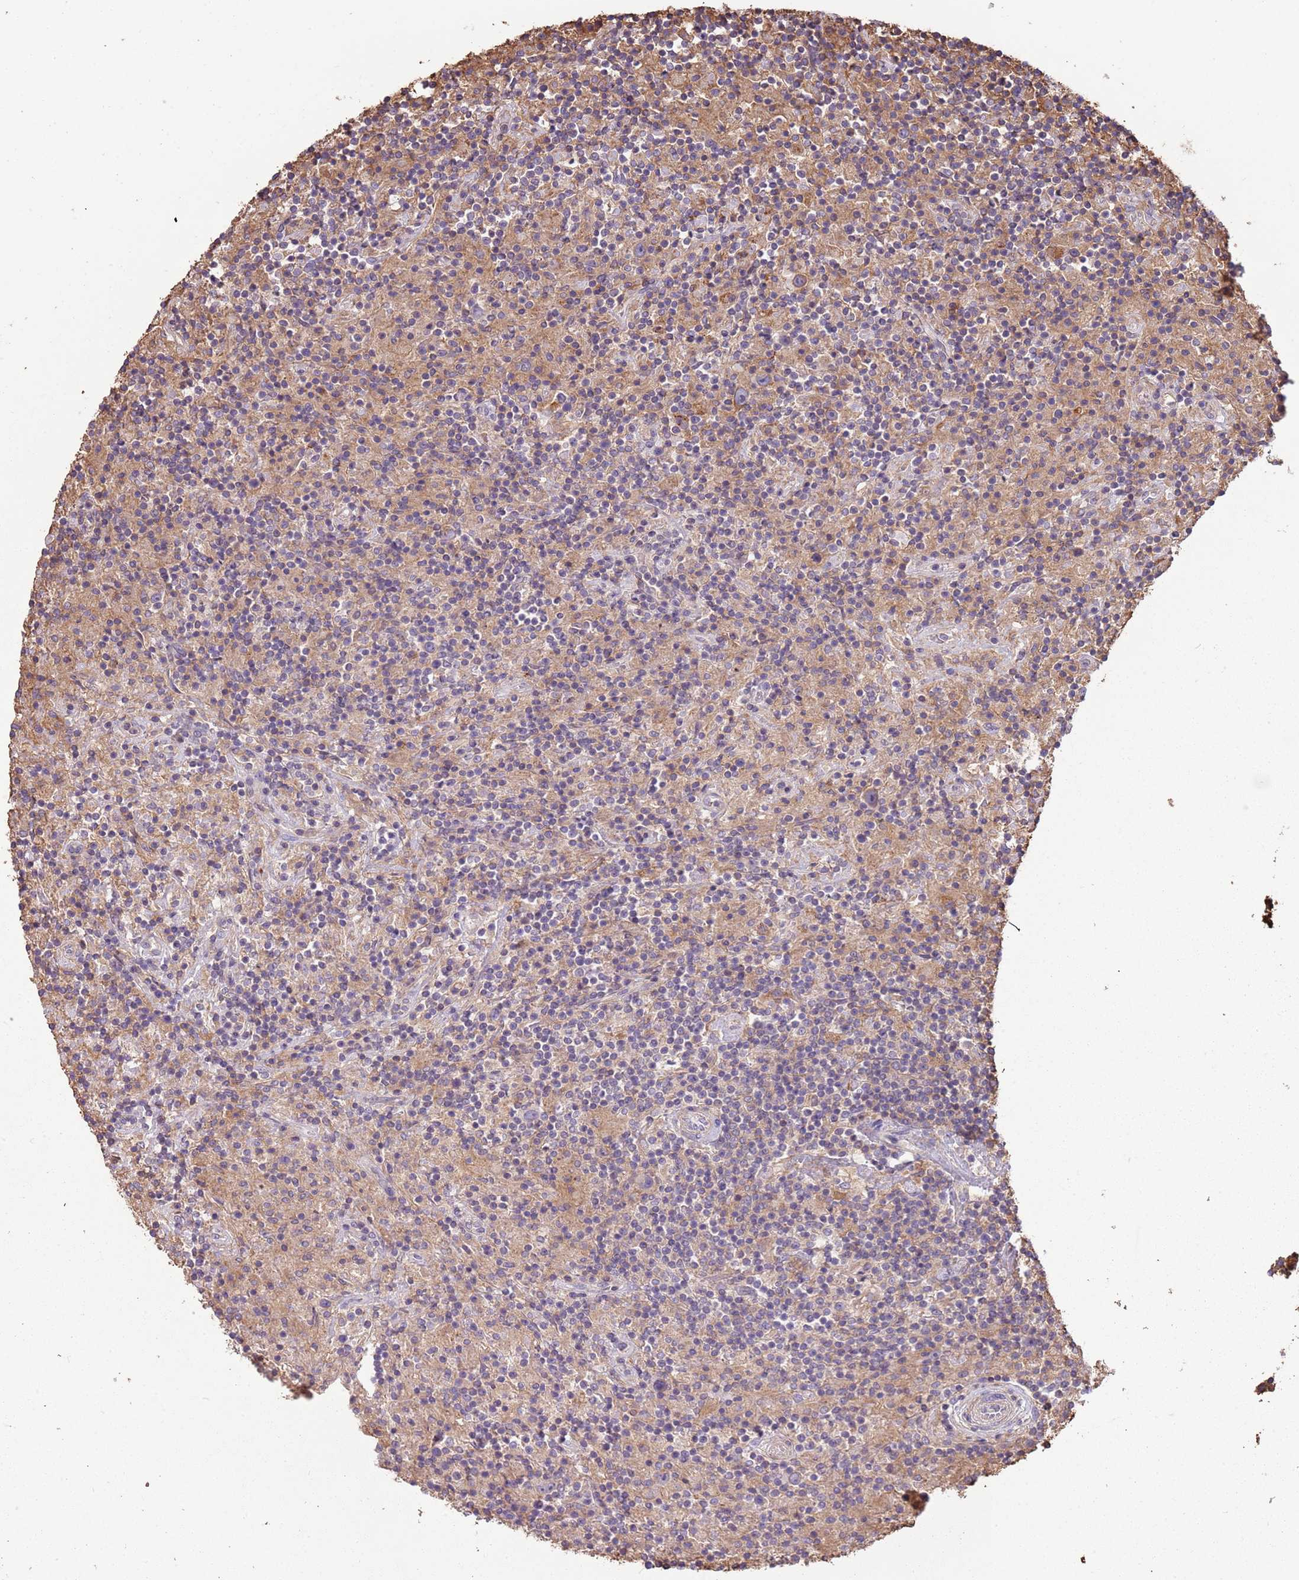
{"staining": {"intensity": "weak", "quantity": "25%-75%", "location": "cytoplasmic/membranous"}, "tissue": "lymphoma", "cell_type": "Tumor cells", "image_type": "cancer", "snomed": [{"axis": "morphology", "description": "Hodgkin's disease, NOS"}, {"axis": "topography", "description": "Lymph node"}], "caption": "Hodgkin's disease stained for a protein (brown) reveals weak cytoplasmic/membranous positive positivity in approximately 25%-75% of tumor cells.", "gene": "FECH", "patient": {"sex": "male", "age": 70}}